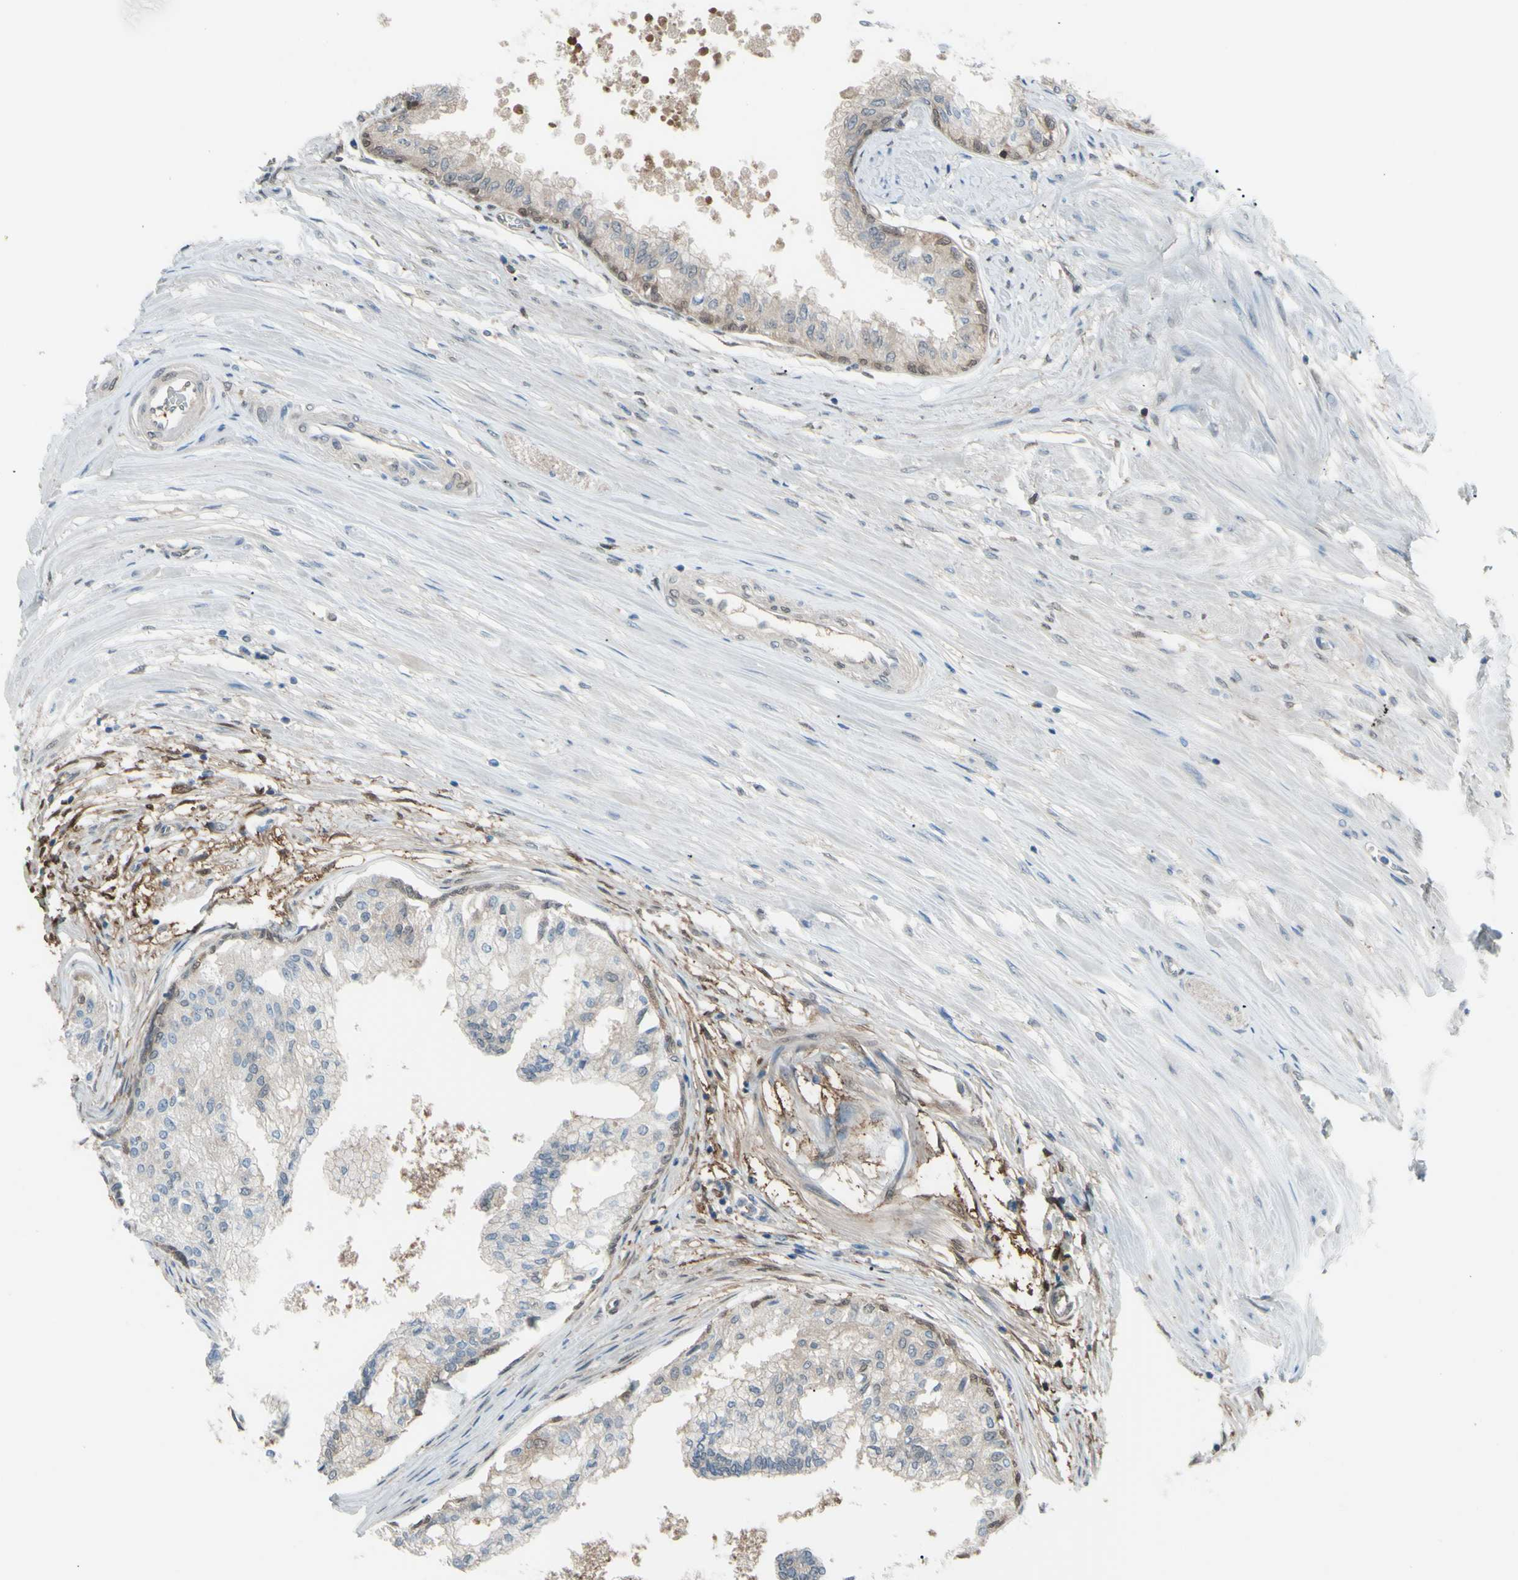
{"staining": {"intensity": "moderate", "quantity": ">75%", "location": "cytoplasmic/membranous"}, "tissue": "prostate", "cell_type": "Glandular cells", "image_type": "normal", "snomed": [{"axis": "morphology", "description": "Normal tissue, NOS"}, {"axis": "topography", "description": "Prostate"}, {"axis": "topography", "description": "Seminal veicle"}], "caption": "Moderate cytoplasmic/membranous protein staining is seen in about >75% of glandular cells in prostate.", "gene": "YWHAQ", "patient": {"sex": "male", "age": 60}}